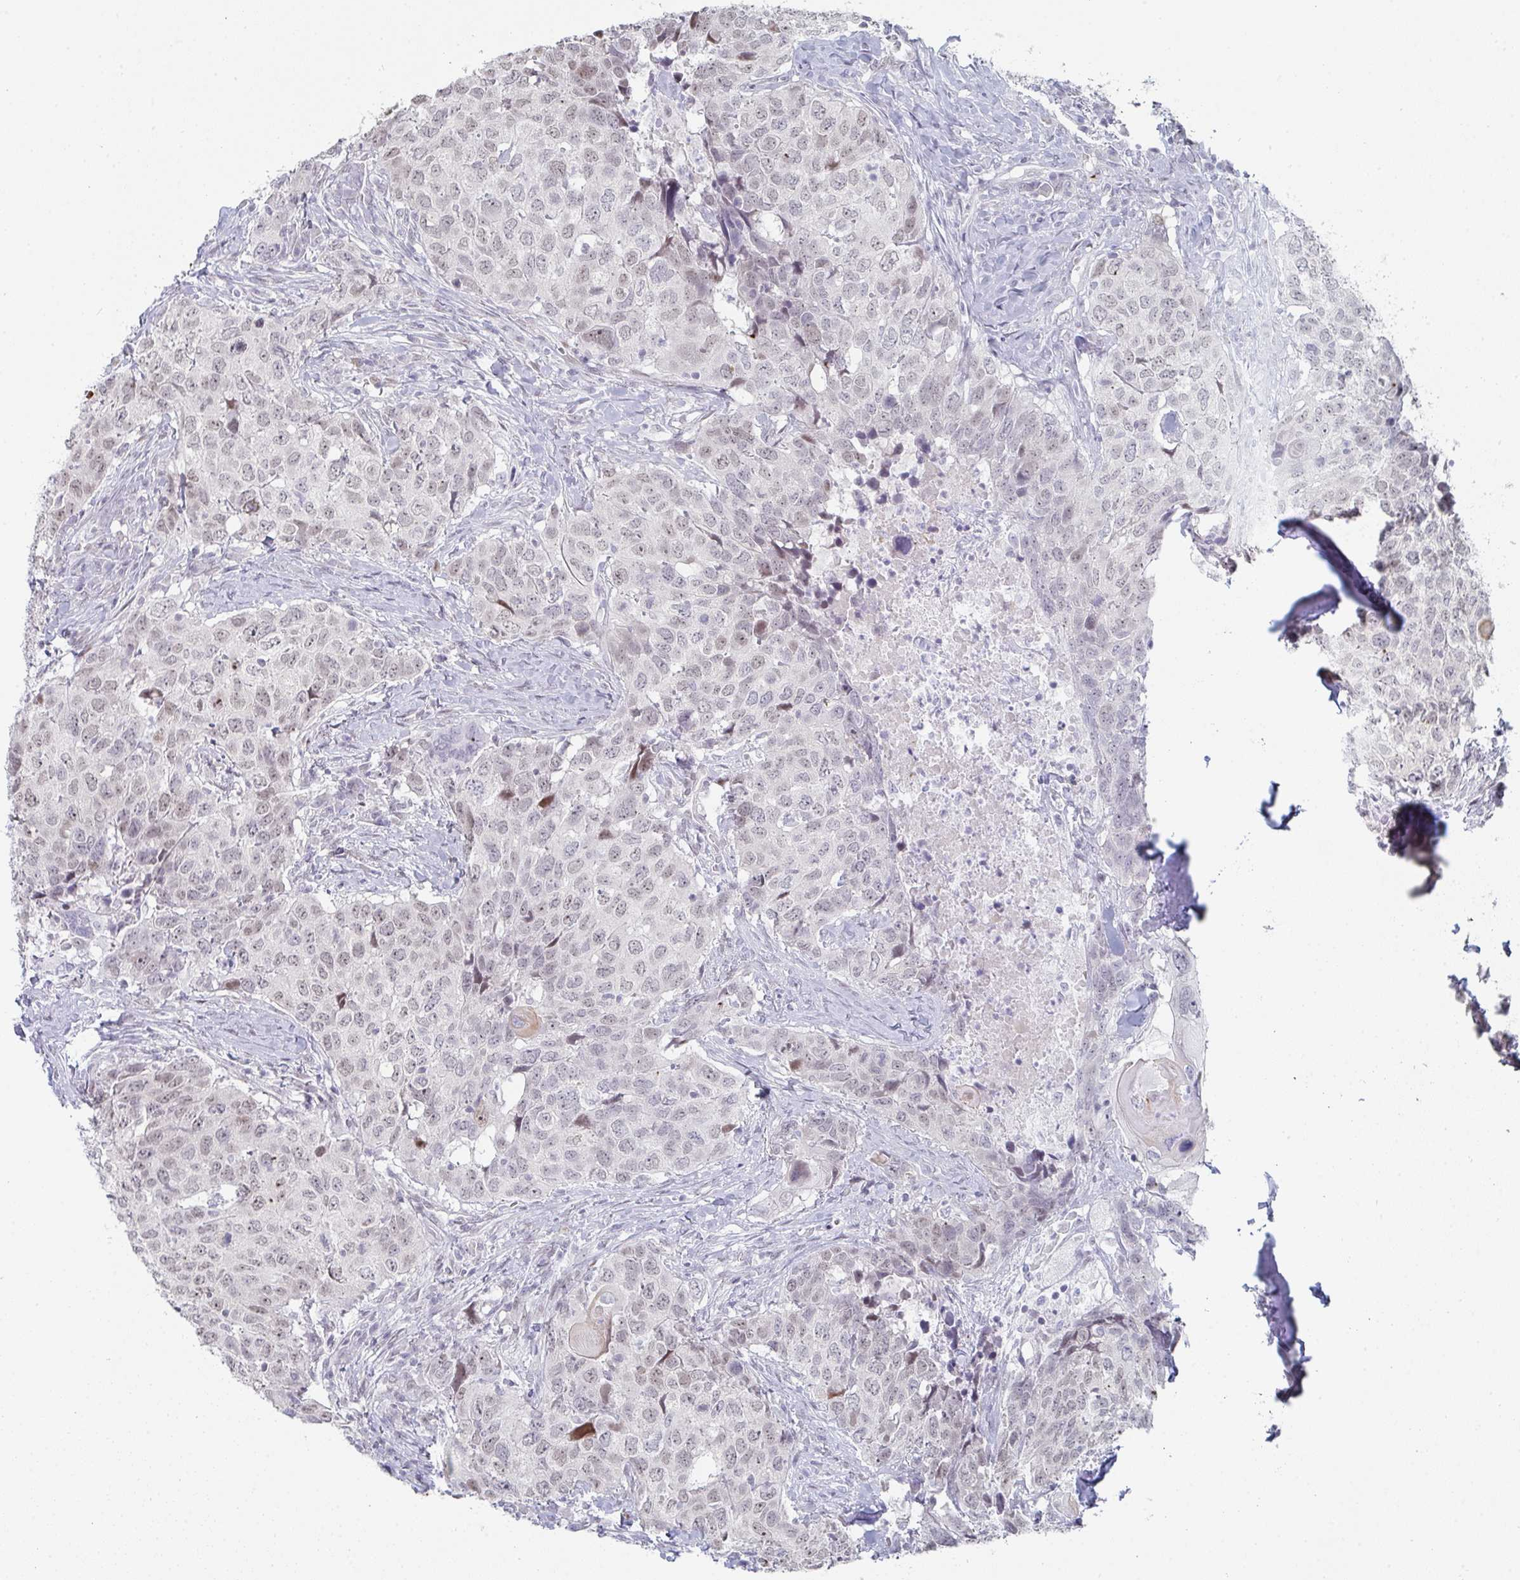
{"staining": {"intensity": "weak", "quantity": "25%-75%", "location": "nuclear"}, "tissue": "head and neck cancer", "cell_type": "Tumor cells", "image_type": "cancer", "snomed": [{"axis": "morphology", "description": "Normal tissue, NOS"}, {"axis": "morphology", "description": "Squamous cell carcinoma, NOS"}, {"axis": "topography", "description": "Skeletal muscle"}, {"axis": "topography", "description": "Vascular tissue"}, {"axis": "topography", "description": "Peripheral nerve tissue"}, {"axis": "topography", "description": "Head-Neck"}], "caption": "Tumor cells show low levels of weak nuclear positivity in approximately 25%-75% of cells in human squamous cell carcinoma (head and neck).", "gene": "POU2AF2", "patient": {"sex": "male", "age": 66}}